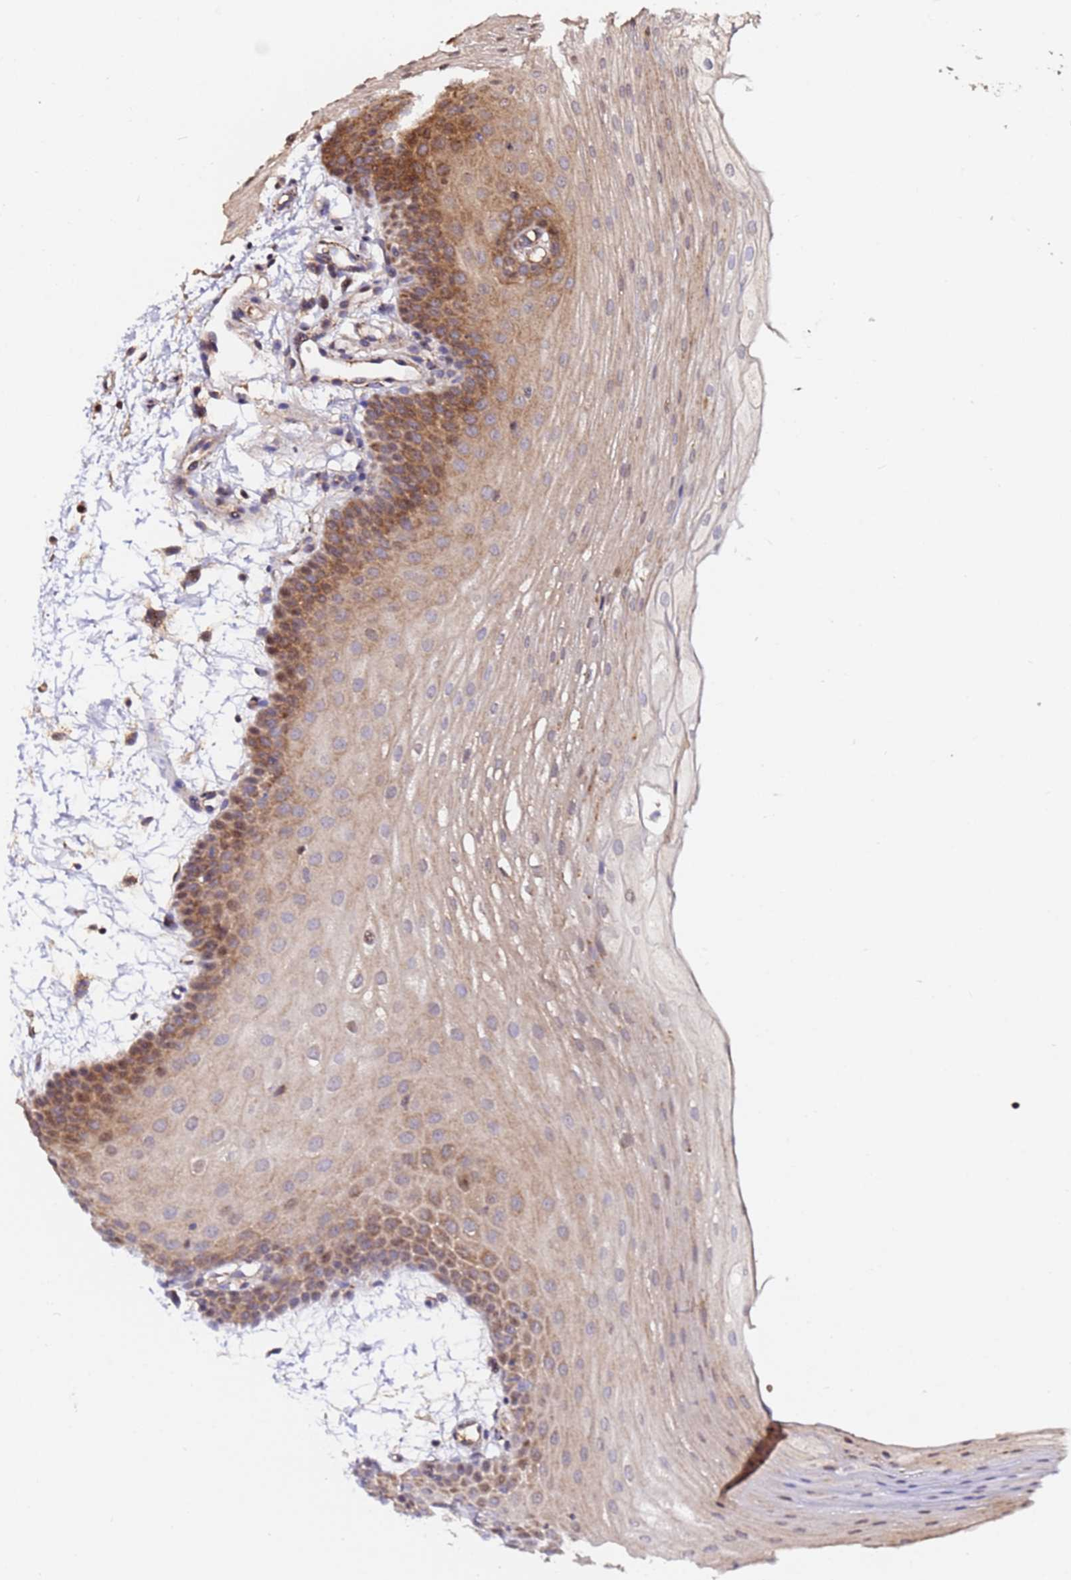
{"staining": {"intensity": "moderate", "quantity": ">75%", "location": "cytoplasmic/membranous"}, "tissue": "oral mucosa", "cell_type": "Squamous epithelial cells", "image_type": "normal", "snomed": [{"axis": "morphology", "description": "Normal tissue, NOS"}, {"axis": "topography", "description": "Oral tissue"}], "caption": "Immunohistochemical staining of unremarkable human oral mucosa reveals moderate cytoplasmic/membranous protein staining in approximately >75% of squamous epithelial cells.", "gene": "WNK4", "patient": {"sex": "male", "age": 68}}